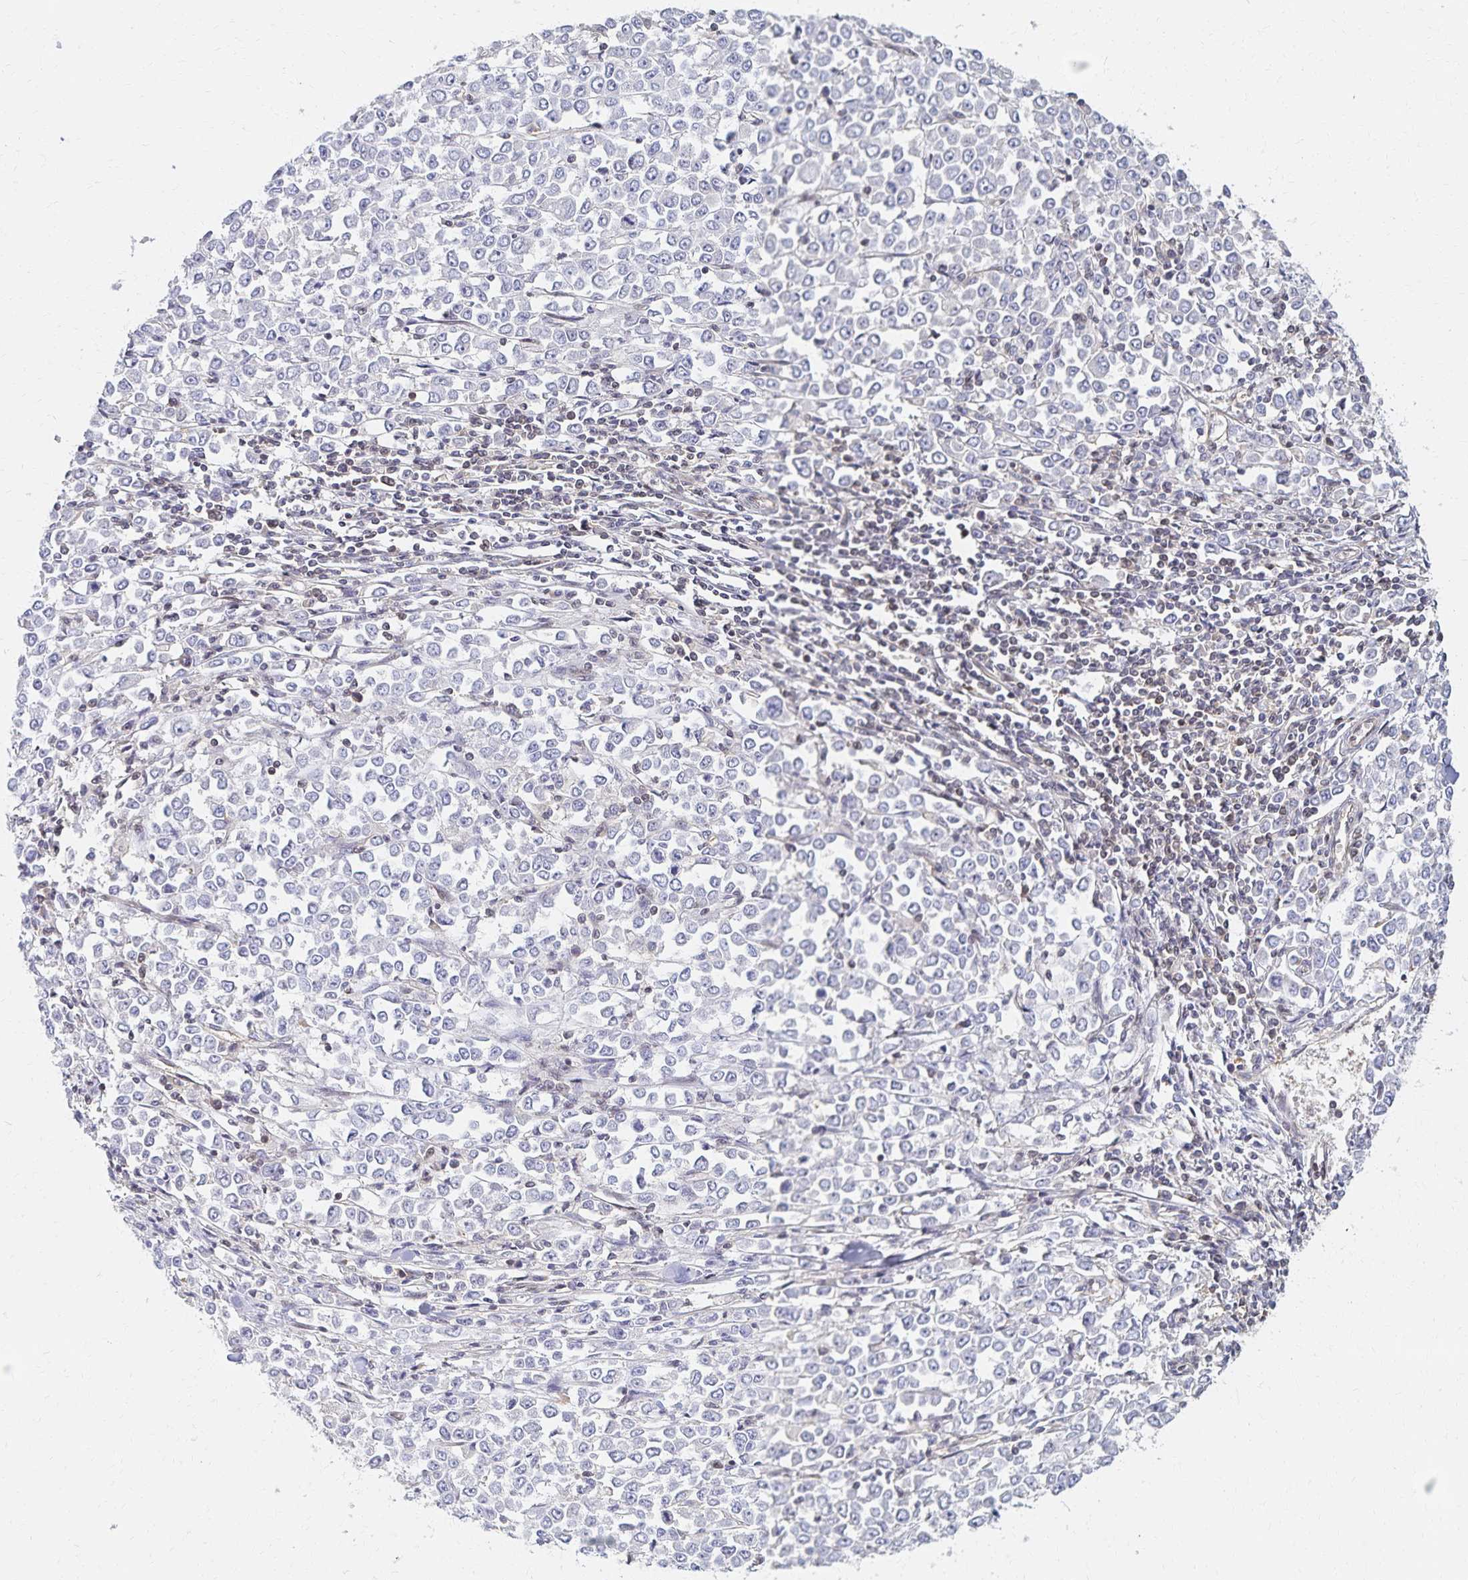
{"staining": {"intensity": "negative", "quantity": "none", "location": "none"}, "tissue": "stomach cancer", "cell_type": "Tumor cells", "image_type": "cancer", "snomed": [{"axis": "morphology", "description": "Adenocarcinoma, NOS"}, {"axis": "topography", "description": "Stomach, upper"}], "caption": "Stomach cancer was stained to show a protein in brown. There is no significant staining in tumor cells.", "gene": "RAB9B", "patient": {"sex": "male", "age": 70}}